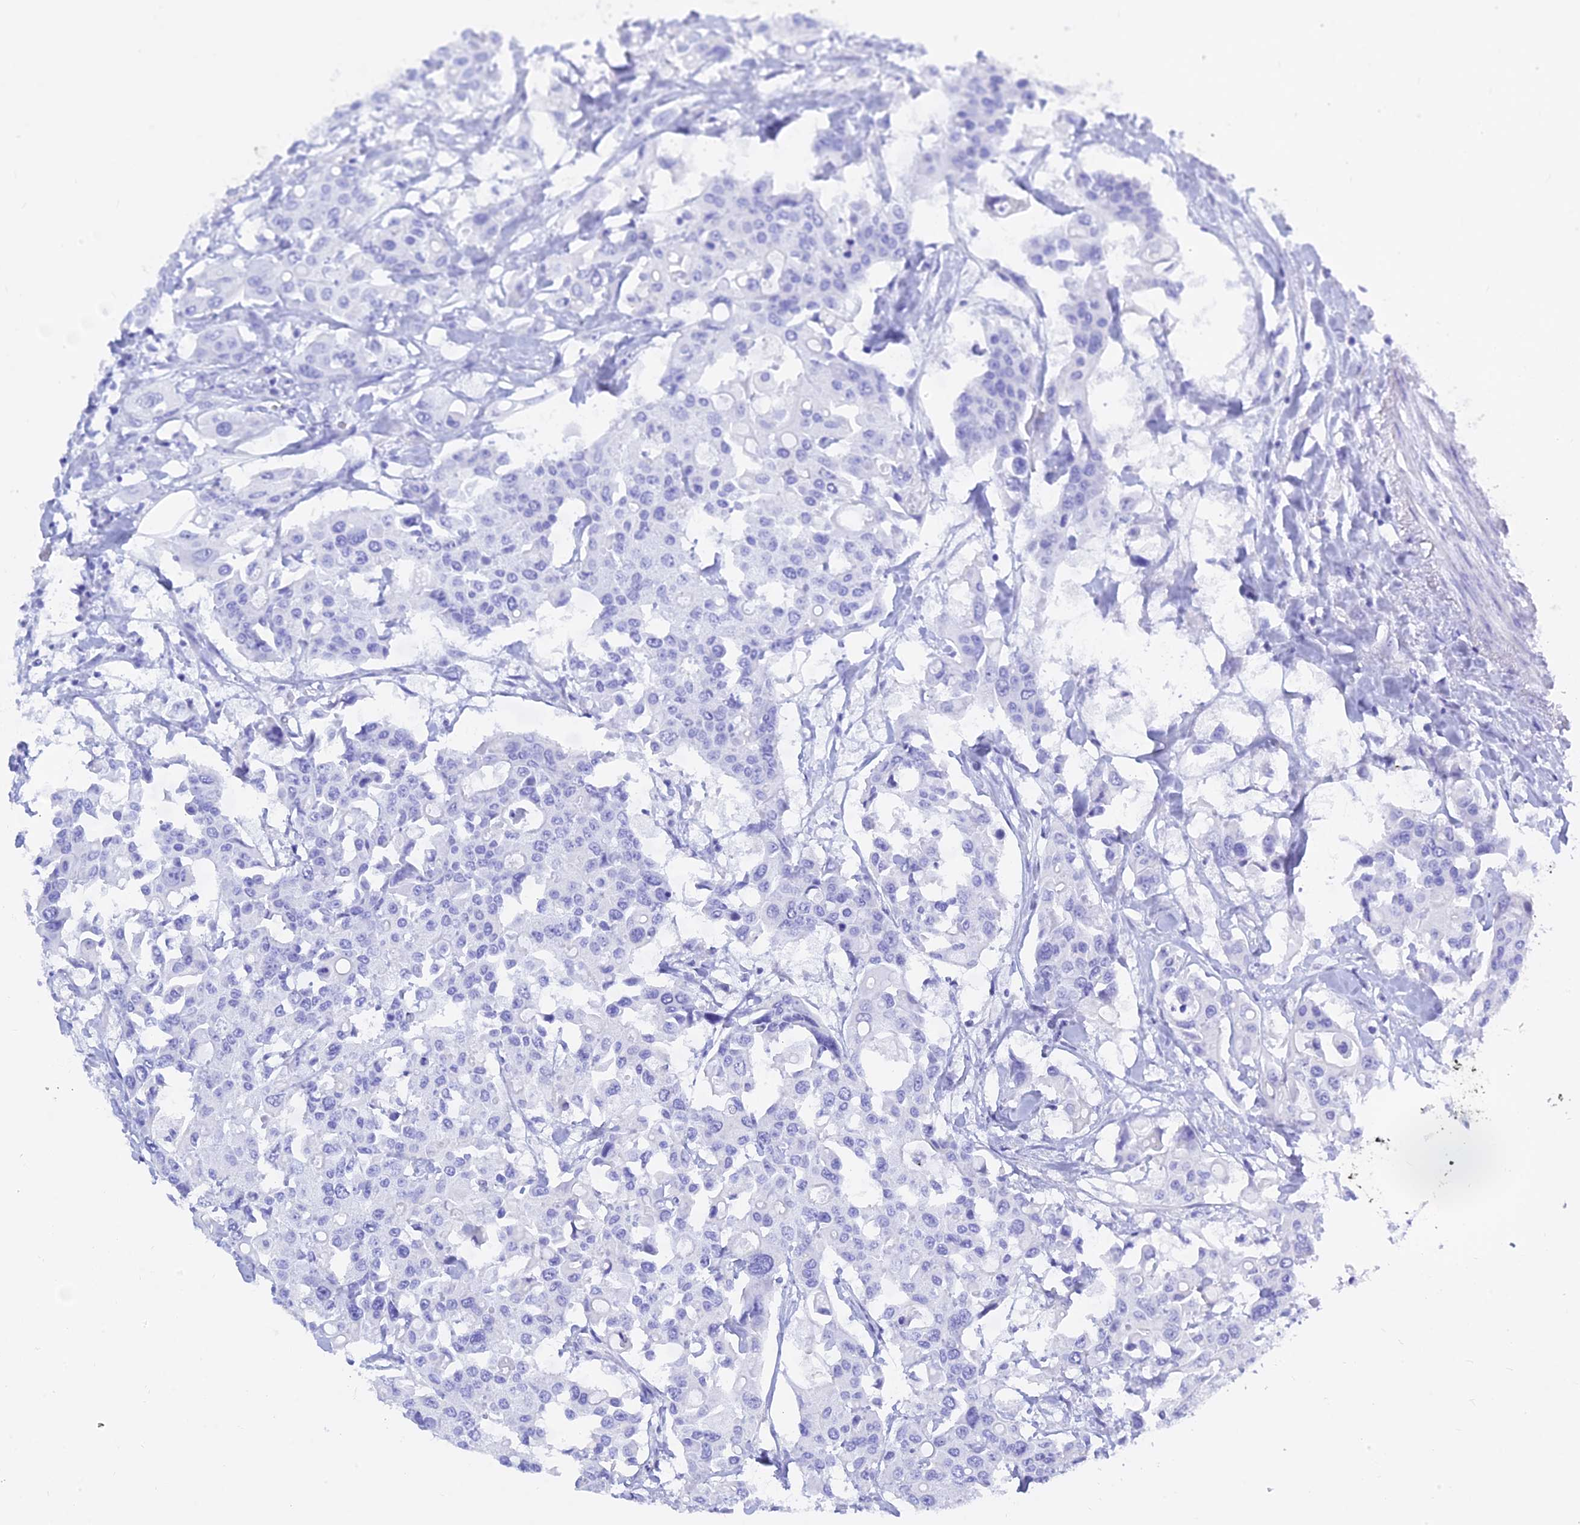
{"staining": {"intensity": "negative", "quantity": "none", "location": "none"}, "tissue": "colorectal cancer", "cell_type": "Tumor cells", "image_type": "cancer", "snomed": [{"axis": "morphology", "description": "Adenocarcinoma, NOS"}, {"axis": "topography", "description": "Colon"}], "caption": "Immunohistochemistry (IHC) image of human colorectal cancer stained for a protein (brown), which exhibits no staining in tumor cells. (IHC, brightfield microscopy, high magnification).", "gene": "MBD3L1", "patient": {"sex": "male", "age": 77}}